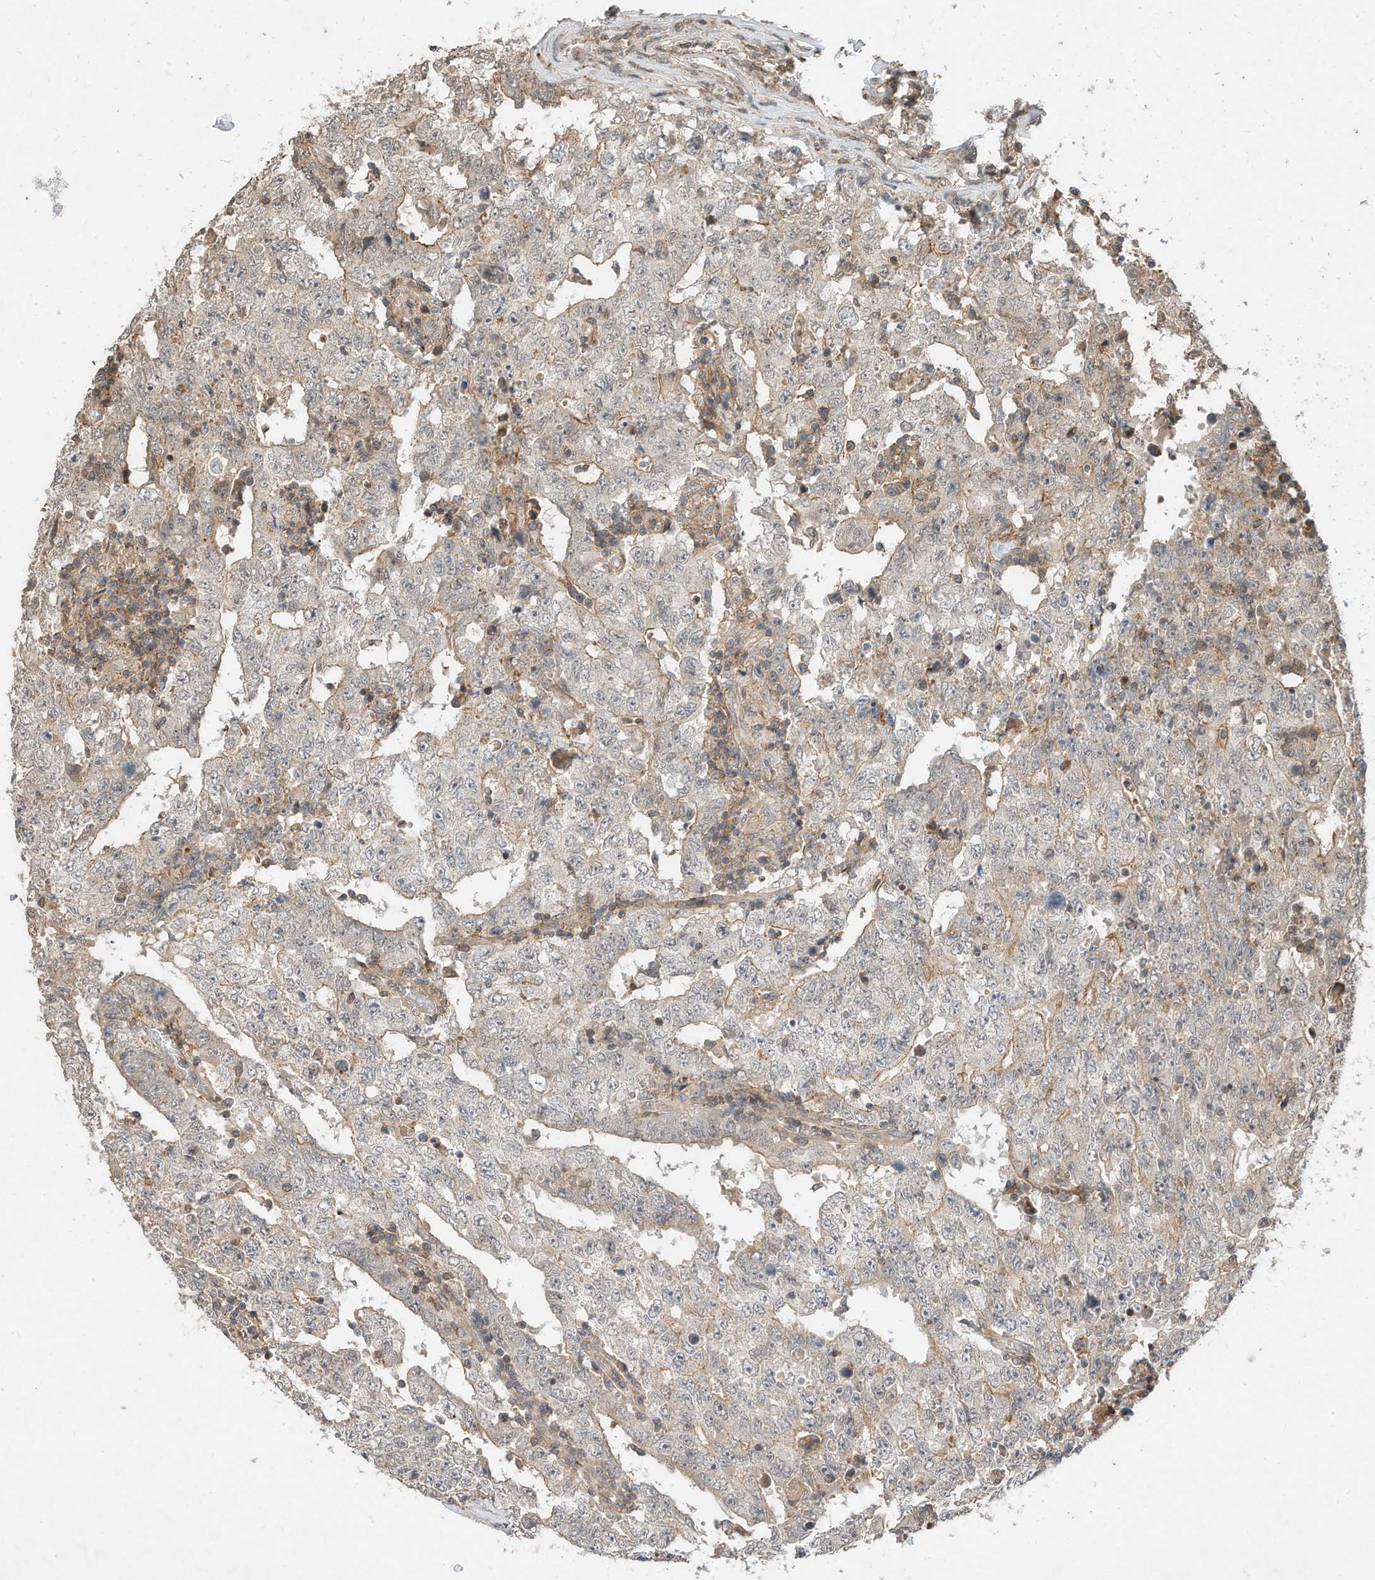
{"staining": {"intensity": "weak", "quantity": "<25%", "location": "cytoplasmic/membranous"}, "tissue": "testis cancer", "cell_type": "Tumor cells", "image_type": "cancer", "snomed": [{"axis": "morphology", "description": "Carcinoma, Embryonal, NOS"}, {"axis": "topography", "description": "Testis"}], "caption": "High magnification brightfield microscopy of testis cancer (embryonal carcinoma) stained with DAB (brown) and counterstained with hematoxylin (blue): tumor cells show no significant positivity.", "gene": "CPAMD8", "patient": {"sex": "male", "age": 26}}